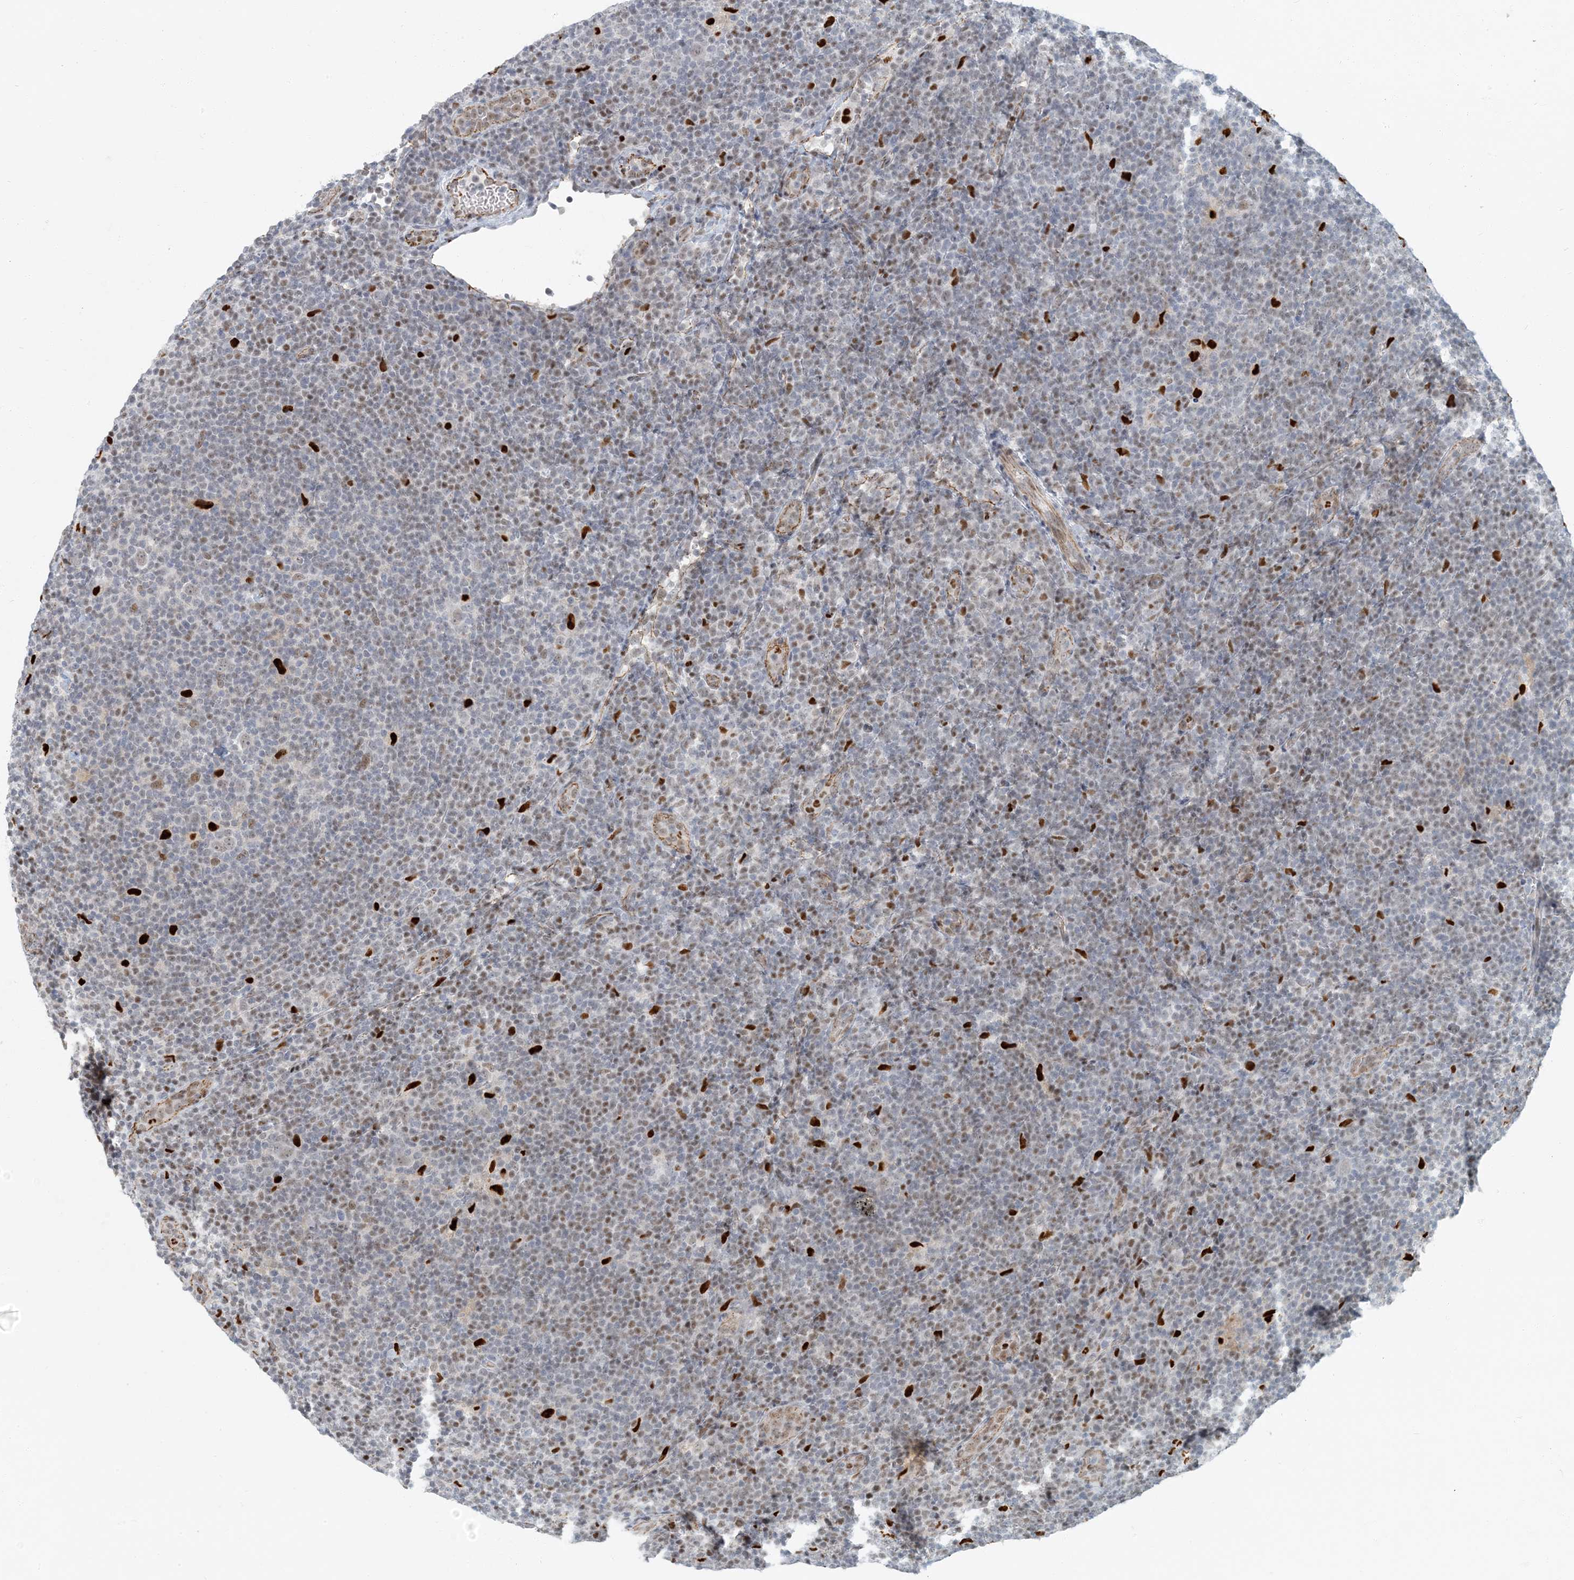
{"staining": {"intensity": "weak", "quantity": "<25%", "location": "nuclear"}, "tissue": "lymphoma", "cell_type": "Tumor cells", "image_type": "cancer", "snomed": [{"axis": "morphology", "description": "Hodgkin's disease, NOS"}, {"axis": "topography", "description": "Lymph node"}], "caption": "IHC photomicrograph of human lymphoma stained for a protein (brown), which reveals no staining in tumor cells. Brightfield microscopy of IHC stained with DAB (3,3'-diaminobenzidine) (brown) and hematoxylin (blue), captured at high magnification.", "gene": "AK9", "patient": {"sex": "female", "age": 57}}